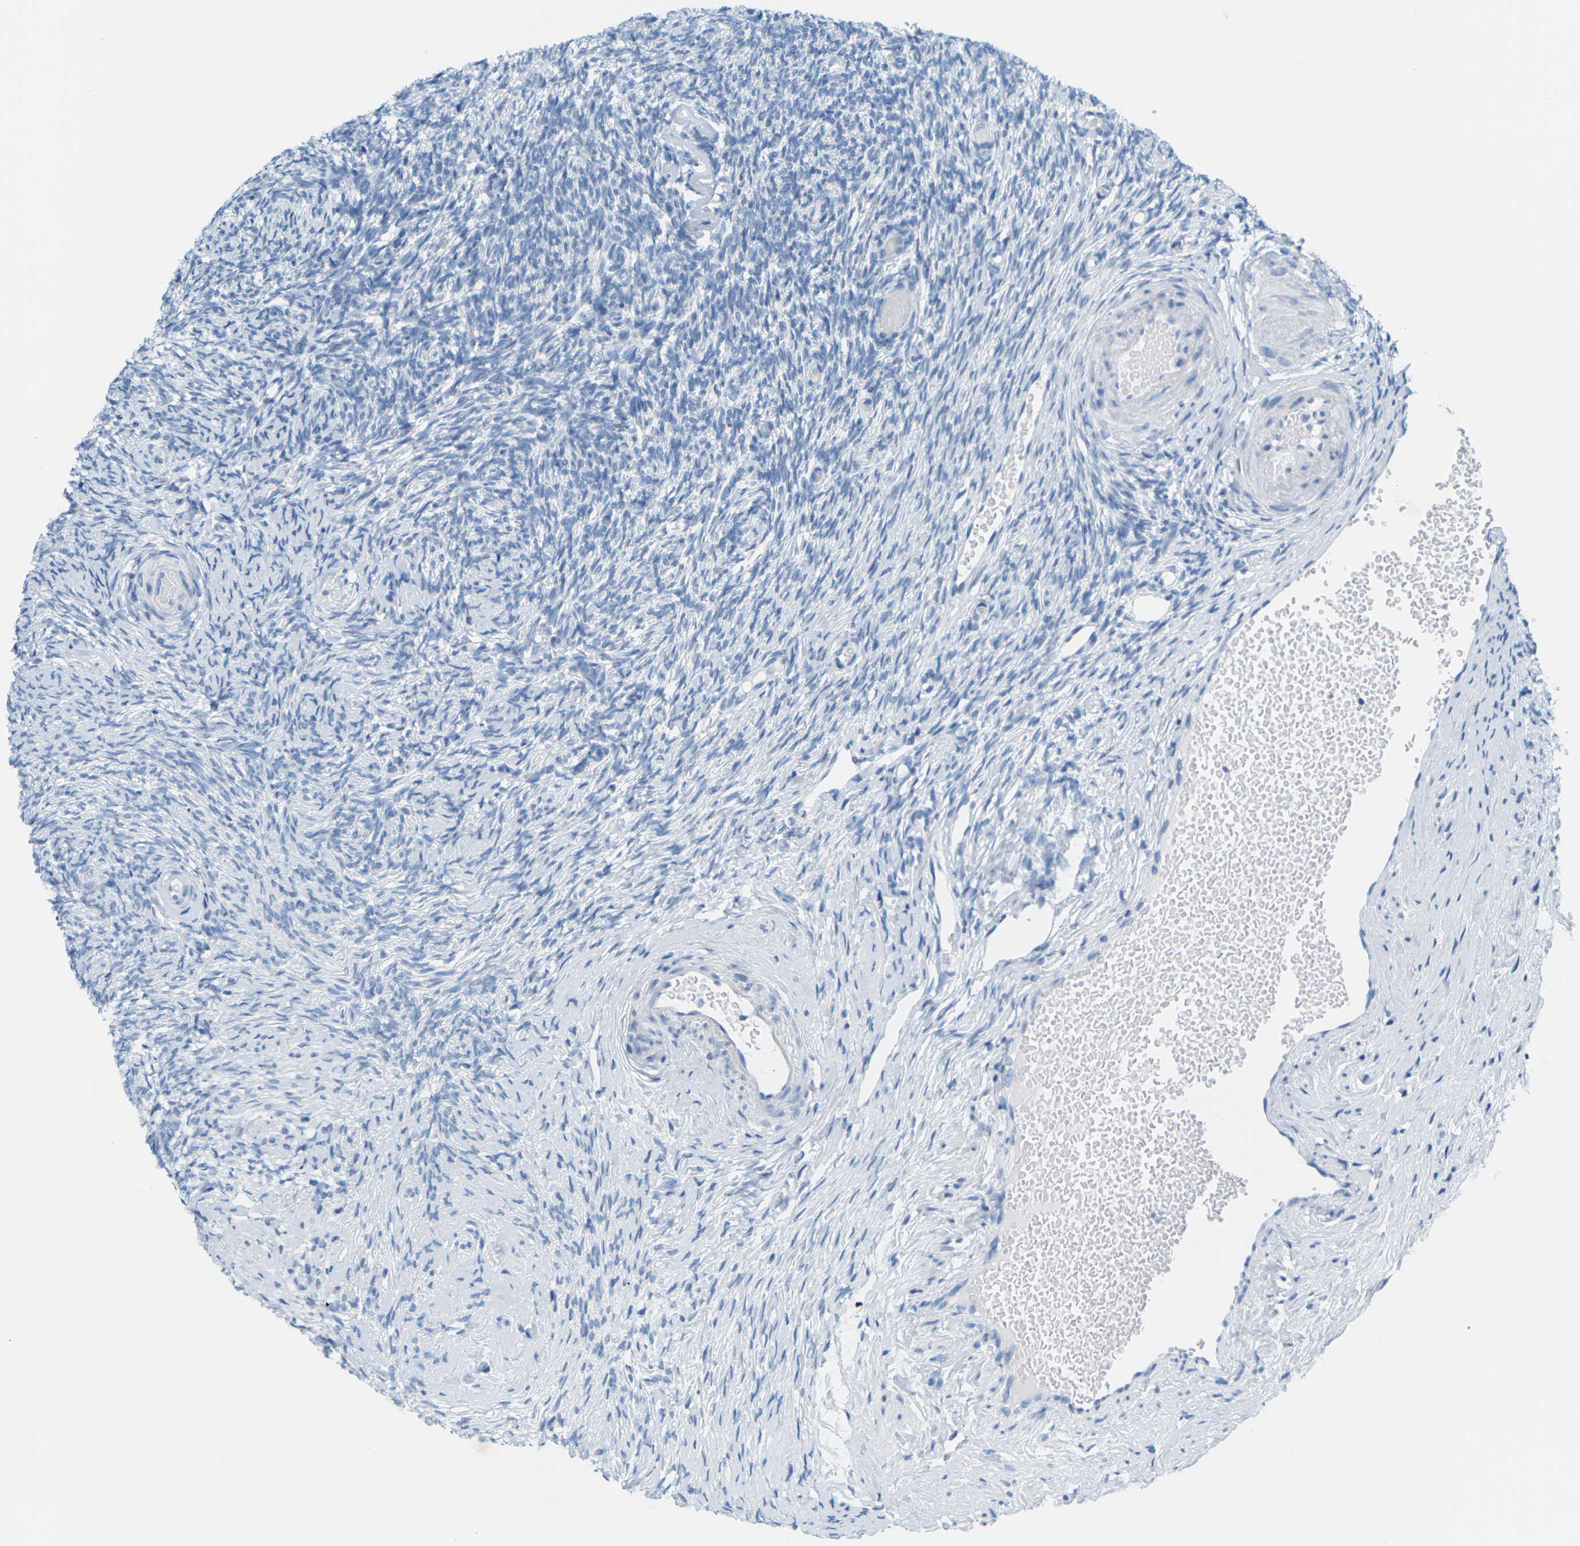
{"staining": {"intensity": "negative", "quantity": "none", "location": "none"}, "tissue": "ovary", "cell_type": "Follicle cells", "image_type": "normal", "snomed": [{"axis": "morphology", "description": "Normal tissue, NOS"}, {"axis": "topography", "description": "Ovary"}], "caption": "IHC photomicrograph of normal human ovary stained for a protein (brown), which demonstrates no positivity in follicle cells.", "gene": "SLC12A1", "patient": {"sex": "female", "age": 60}}